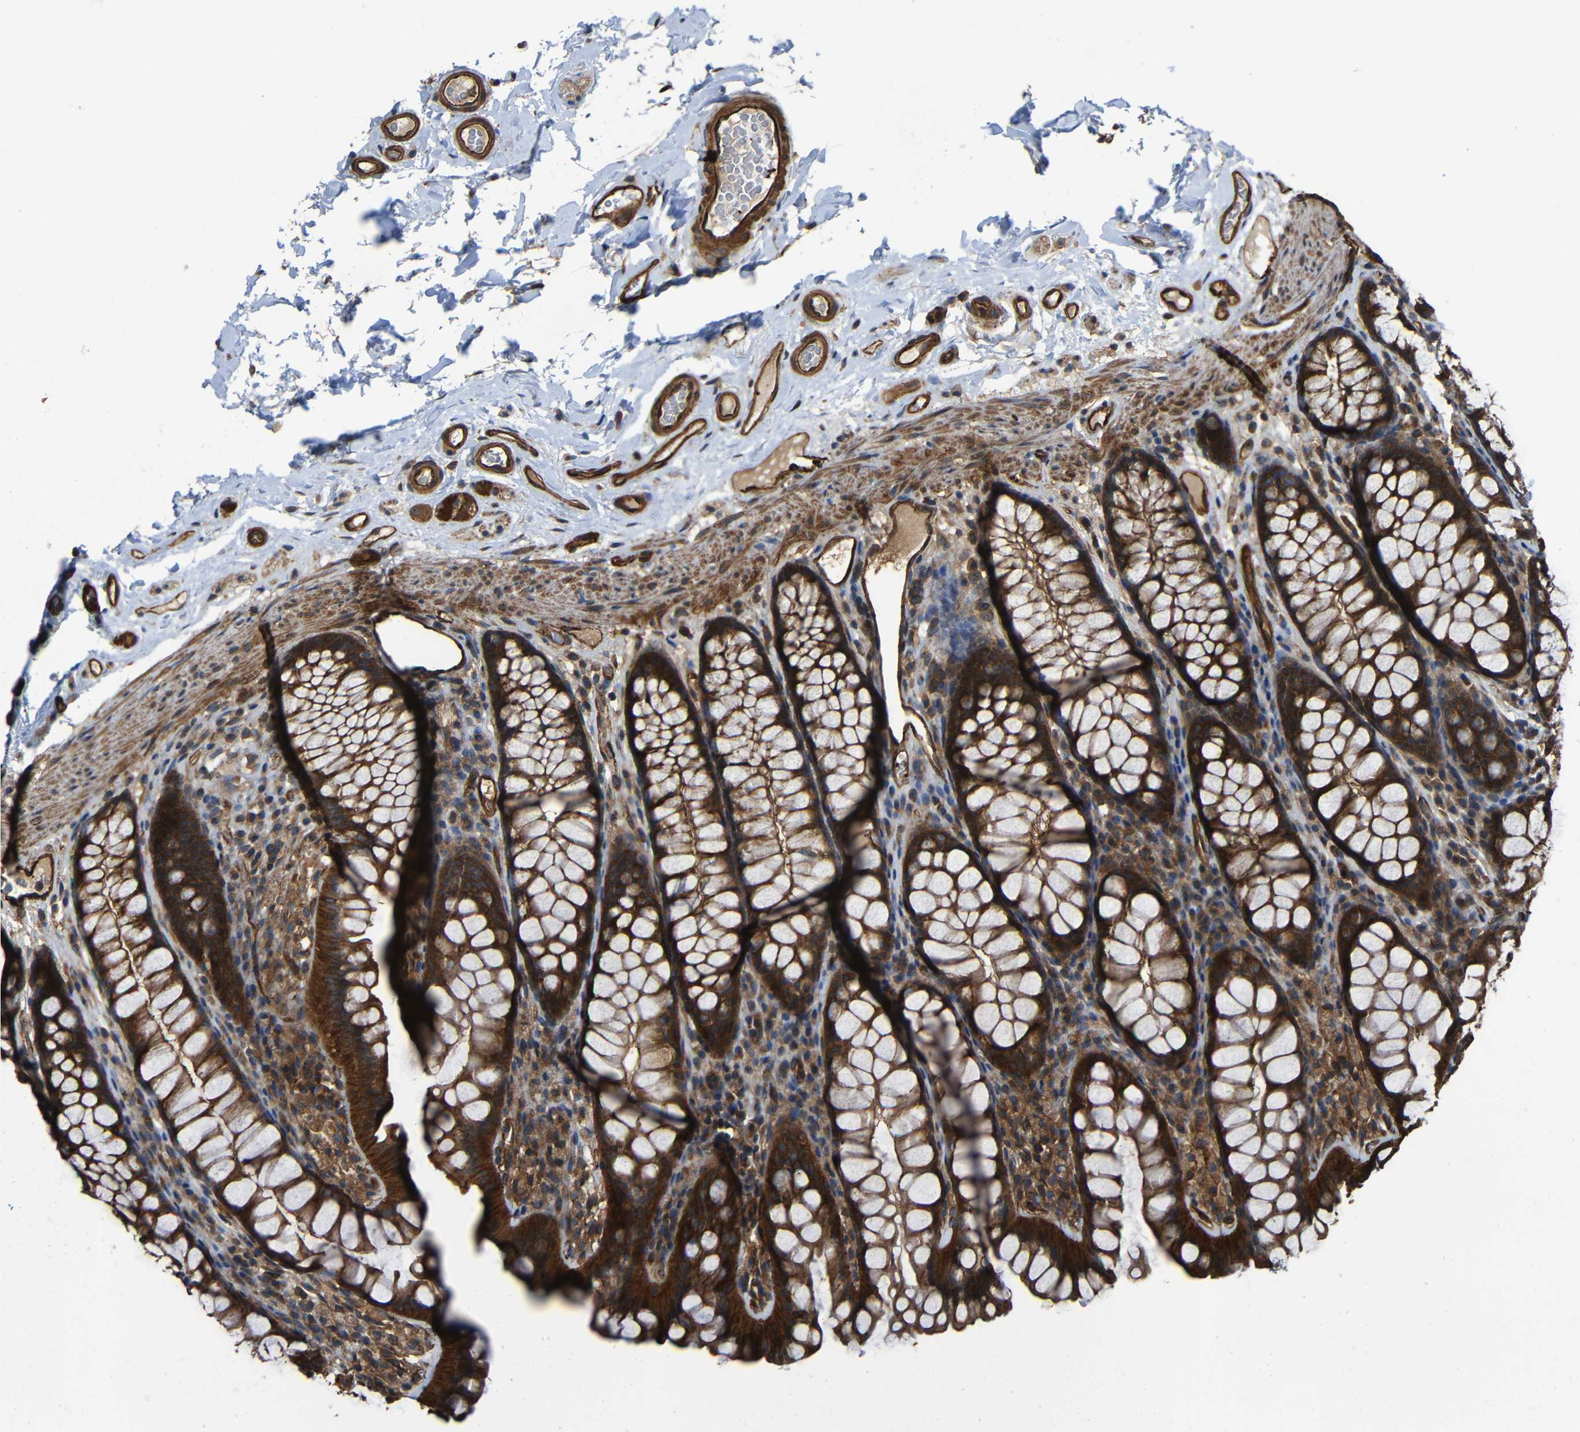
{"staining": {"intensity": "strong", "quantity": ">75%", "location": "cytoplasmic/membranous"}, "tissue": "colon", "cell_type": "Endothelial cells", "image_type": "normal", "snomed": [{"axis": "morphology", "description": "Normal tissue, NOS"}, {"axis": "topography", "description": "Colon"}], "caption": "Brown immunohistochemical staining in unremarkable colon shows strong cytoplasmic/membranous expression in approximately >75% of endothelial cells.", "gene": "PTCH1", "patient": {"sex": "female", "age": 55}}